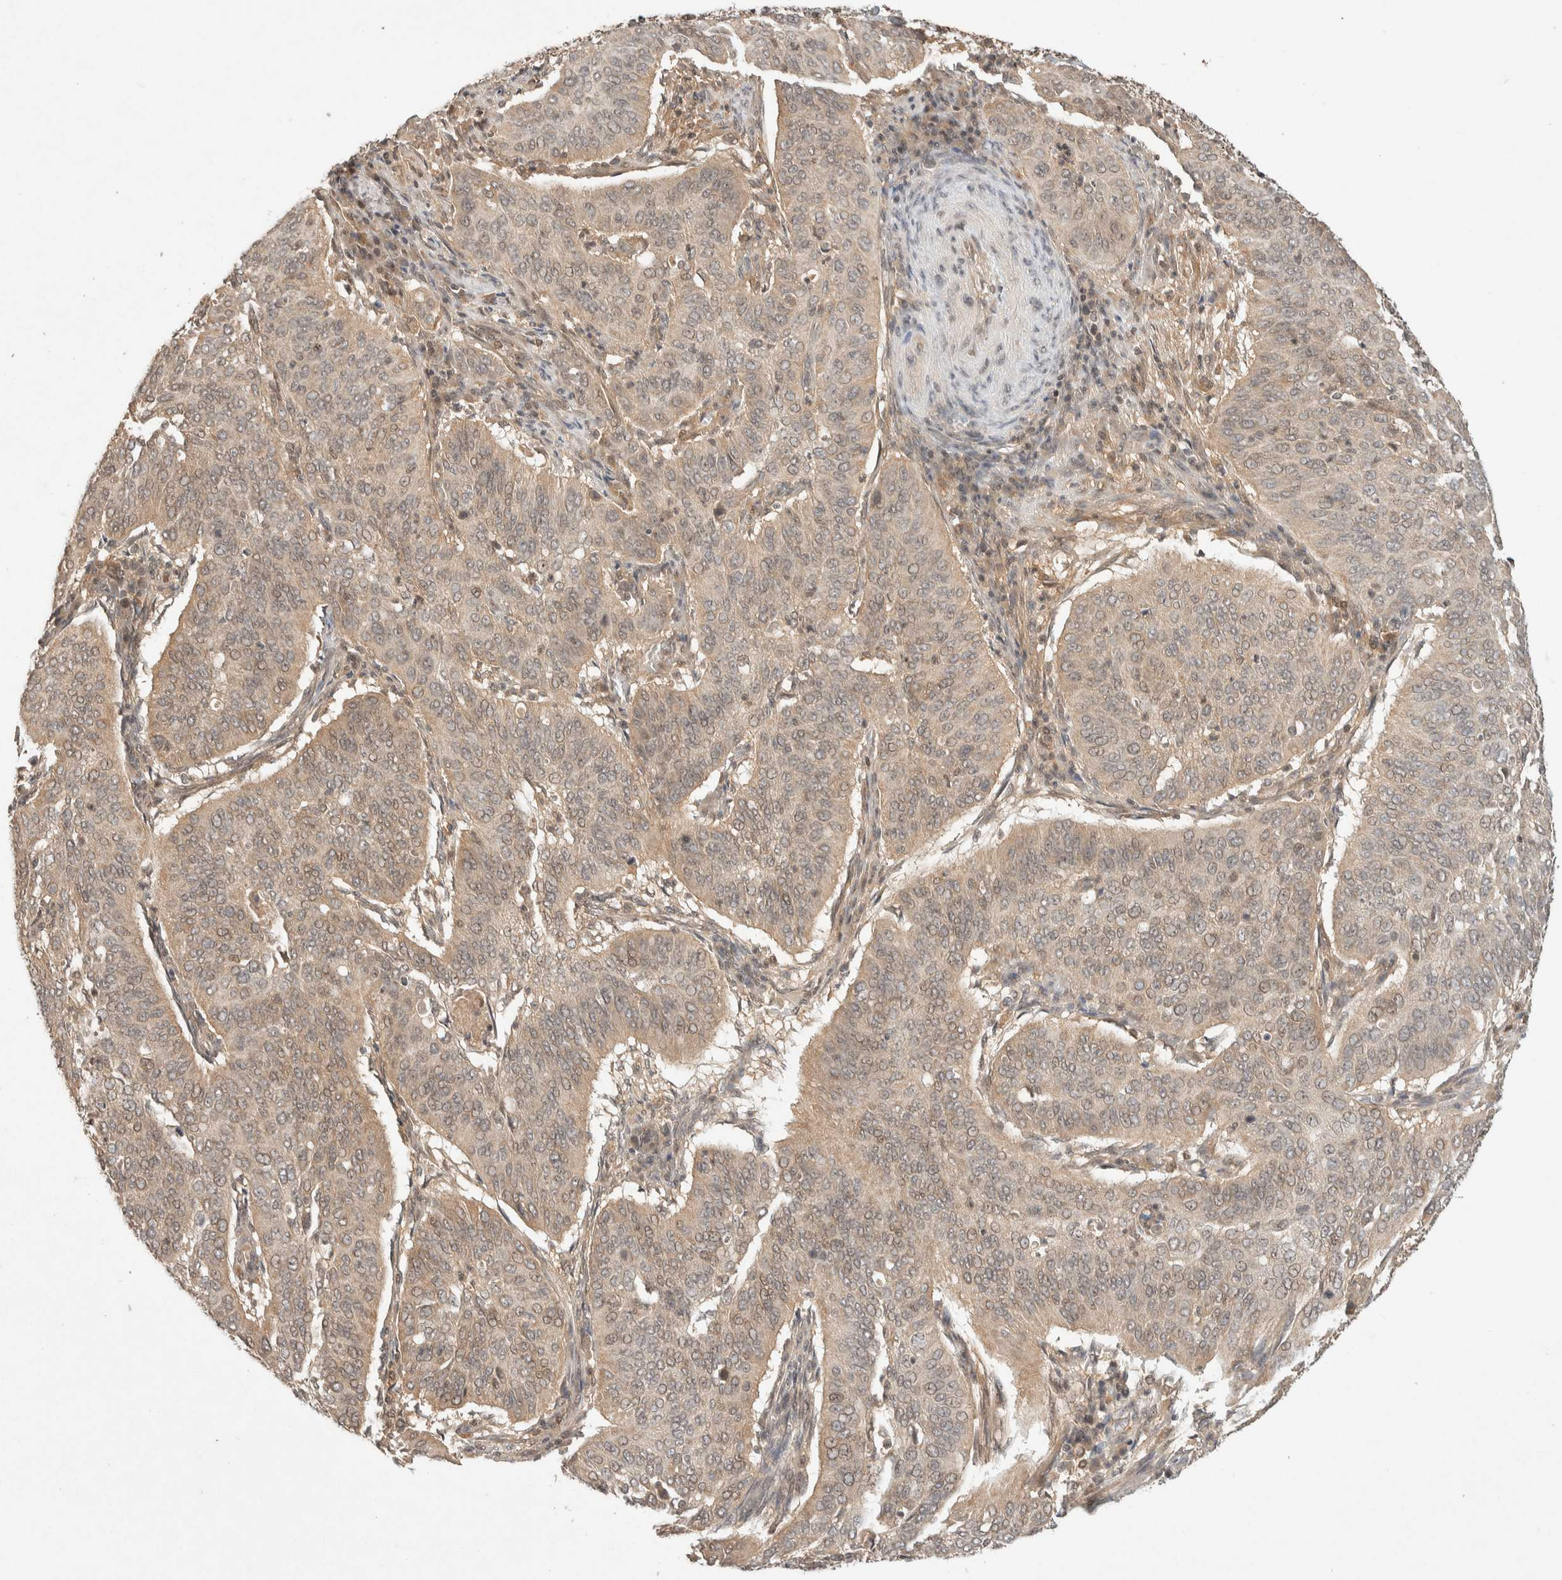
{"staining": {"intensity": "weak", "quantity": "<25%", "location": "cytoplasmic/membranous,nuclear"}, "tissue": "cervical cancer", "cell_type": "Tumor cells", "image_type": "cancer", "snomed": [{"axis": "morphology", "description": "Normal tissue, NOS"}, {"axis": "morphology", "description": "Squamous cell carcinoma, NOS"}, {"axis": "topography", "description": "Cervix"}], "caption": "This is an immunohistochemistry (IHC) photomicrograph of human squamous cell carcinoma (cervical). There is no expression in tumor cells.", "gene": "THRA", "patient": {"sex": "female", "age": 39}}